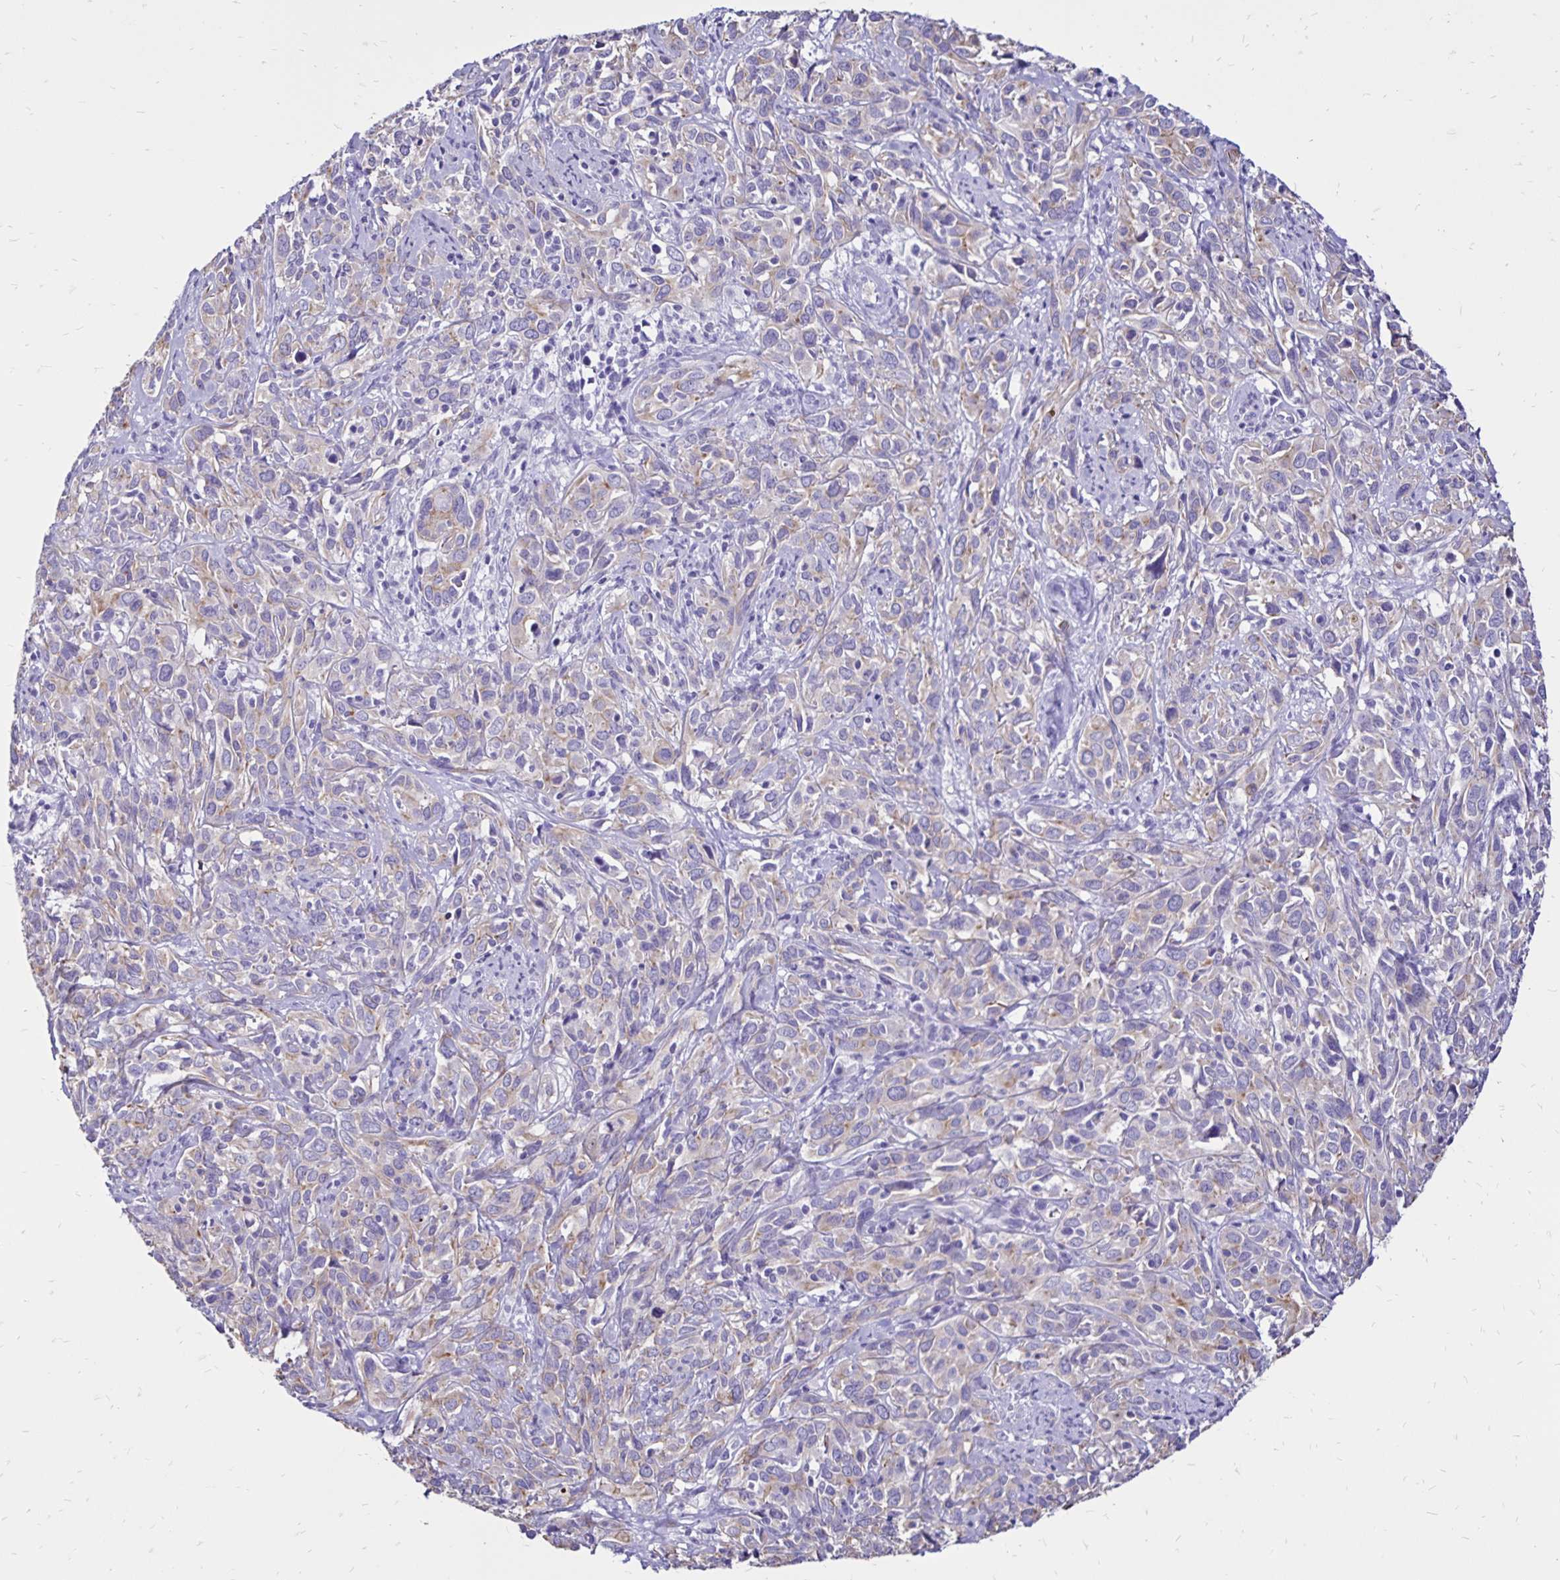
{"staining": {"intensity": "weak", "quantity": "25%-75%", "location": "cytoplasmic/membranous"}, "tissue": "cervical cancer", "cell_type": "Tumor cells", "image_type": "cancer", "snomed": [{"axis": "morphology", "description": "Normal tissue, NOS"}, {"axis": "morphology", "description": "Squamous cell carcinoma, NOS"}, {"axis": "topography", "description": "Cervix"}], "caption": "Immunohistochemical staining of human cervical cancer reveals weak cytoplasmic/membranous protein staining in about 25%-75% of tumor cells. The staining was performed using DAB to visualize the protein expression in brown, while the nuclei were stained in blue with hematoxylin (Magnification: 20x).", "gene": "EVPL", "patient": {"sex": "female", "age": 51}}